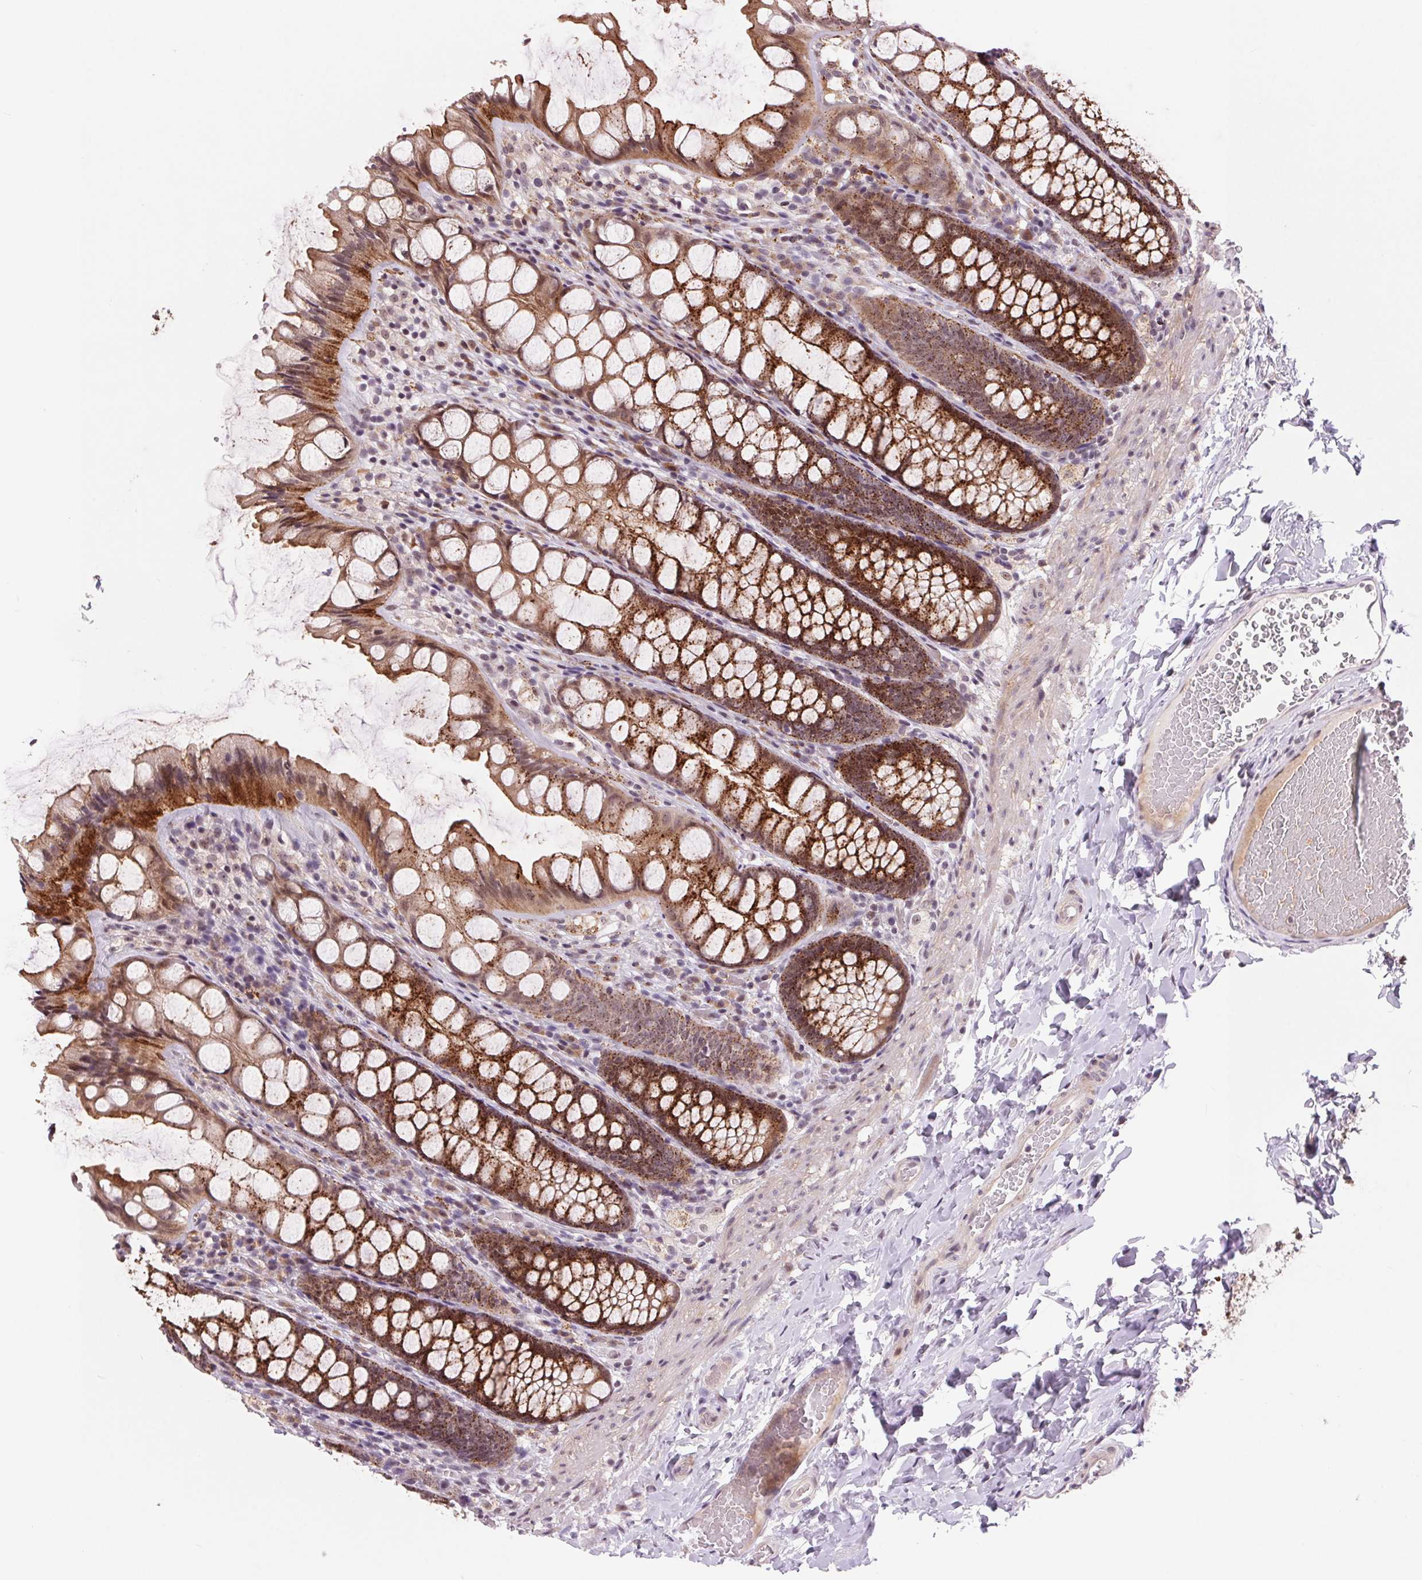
{"staining": {"intensity": "weak", "quantity": "25%-75%", "location": "cytoplasmic/membranous"}, "tissue": "colon", "cell_type": "Endothelial cells", "image_type": "normal", "snomed": [{"axis": "morphology", "description": "Normal tissue, NOS"}, {"axis": "topography", "description": "Colon"}], "caption": "Immunohistochemical staining of unremarkable colon demonstrates weak cytoplasmic/membranous protein staining in approximately 25%-75% of endothelial cells.", "gene": "CHMP4B", "patient": {"sex": "male", "age": 47}}